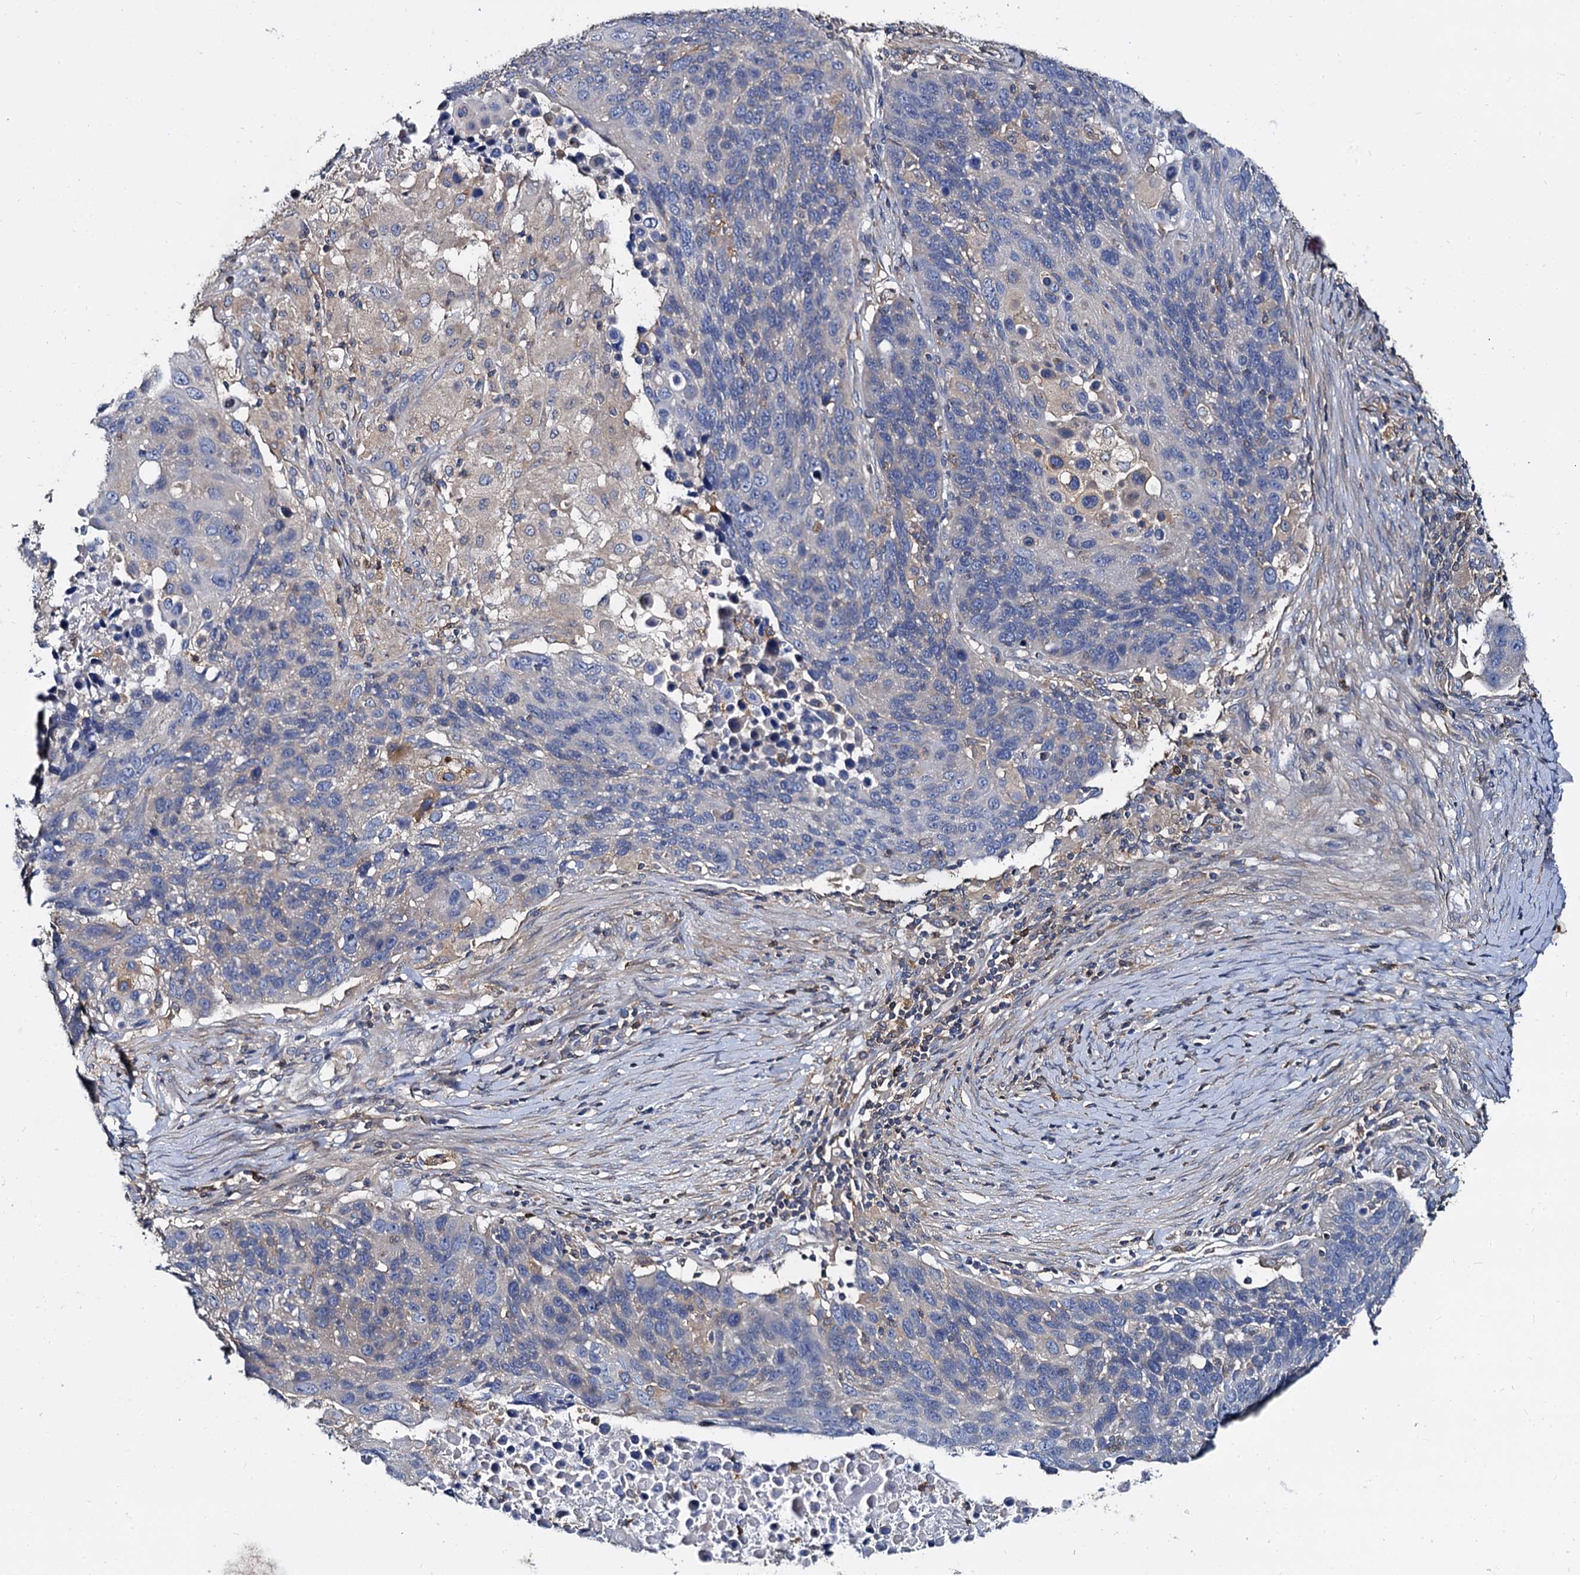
{"staining": {"intensity": "negative", "quantity": "none", "location": "none"}, "tissue": "lung cancer", "cell_type": "Tumor cells", "image_type": "cancer", "snomed": [{"axis": "morphology", "description": "Normal tissue, NOS"}, {"axis": "morphology", "description": "Squamous cell carcinoma, NOS"}, {"axis": "topography", "description": "Lymph node"}, {"axis": "topography", "description": "Lung"}], "caption": "Protein analysis of lung cancer shows no significant expression in tumor cells.", "gene": "ANKRD13A", "patient": {"sex": "male", "age": 66}}